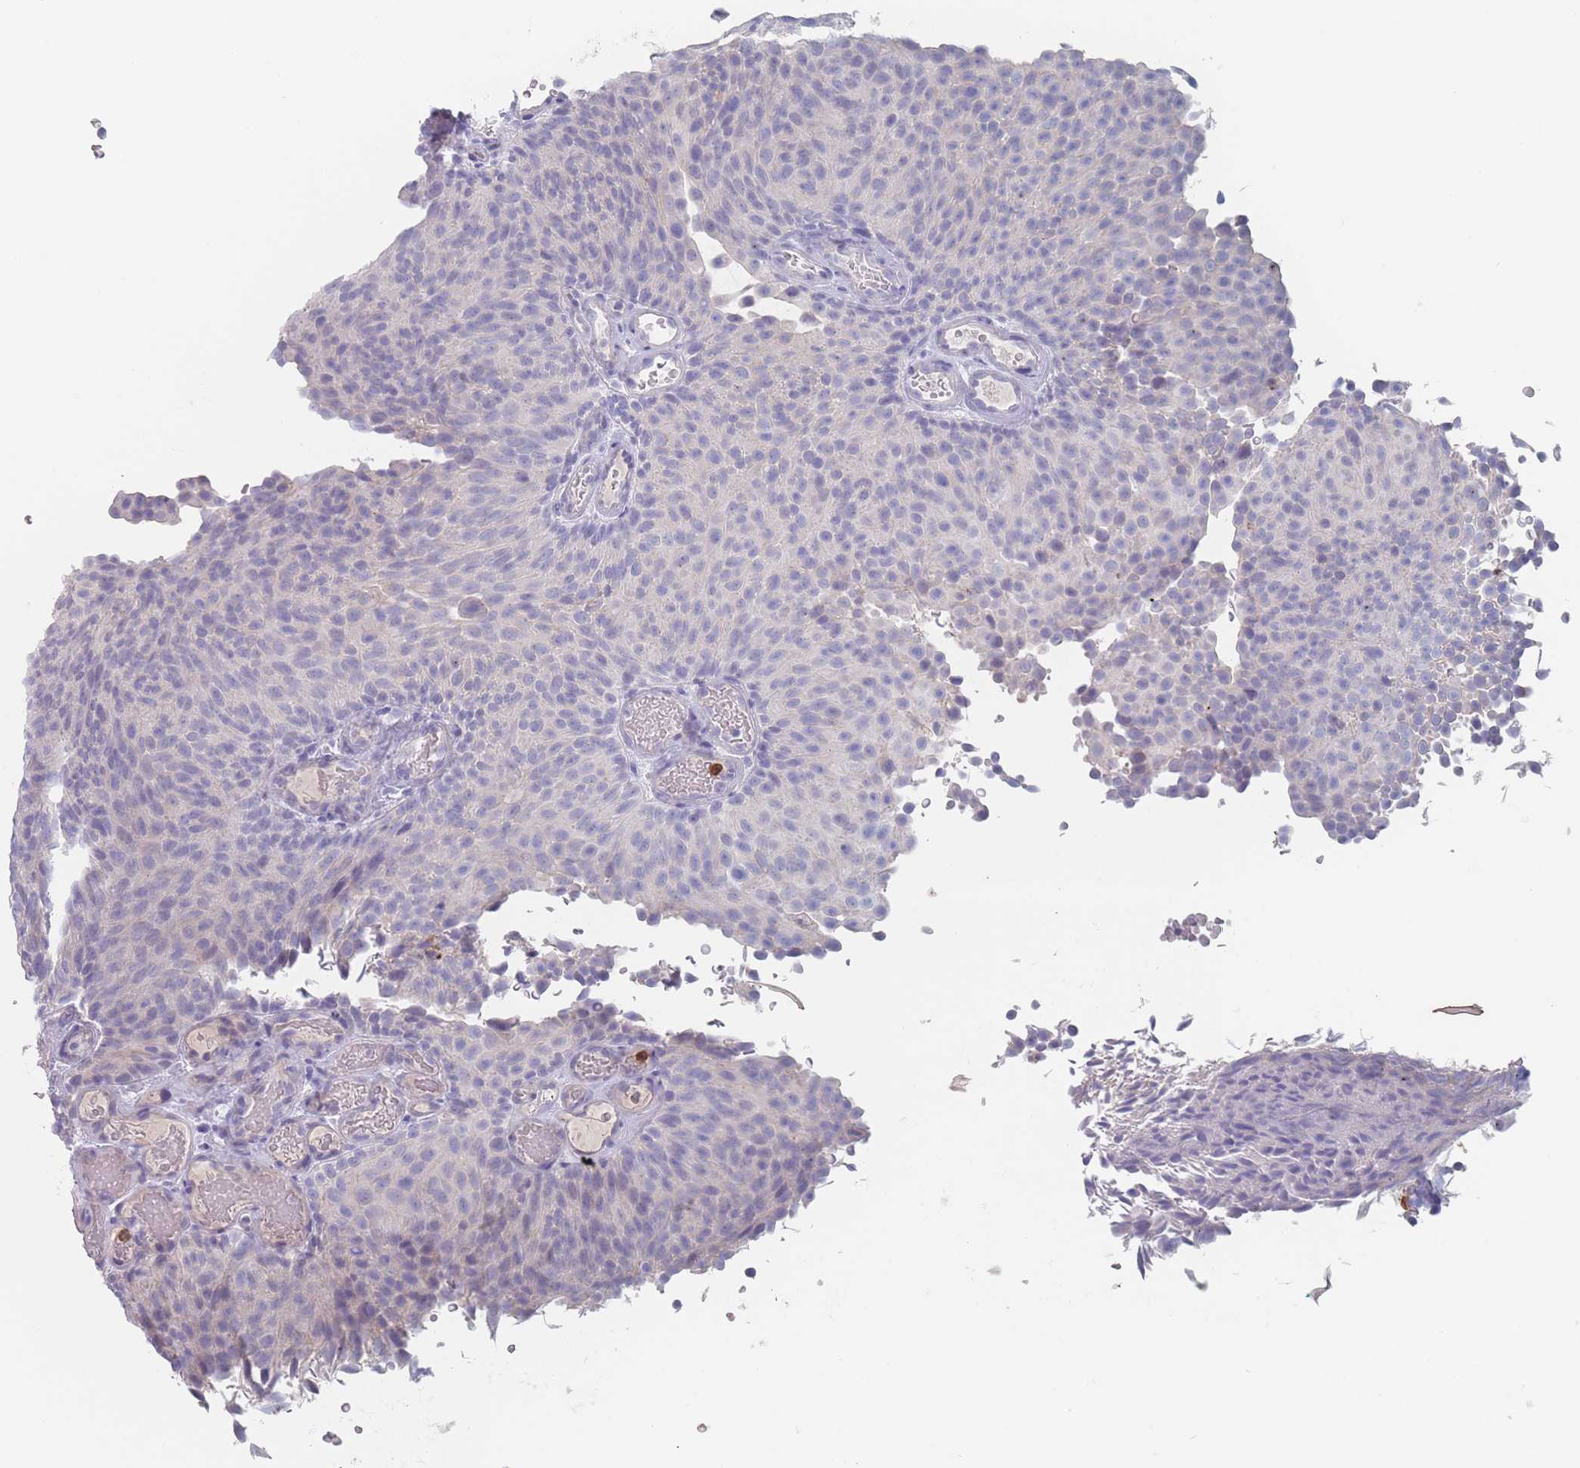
{"staining": {"intensity": "negative", "quantity": "none", "location": "none"}, "tissue": "urothelial cancer", "cell_type": "Tumor cells", "image_type": "cancer", "snomed": [{"axis": "morphology", "description": "Urothelial carcinoma, Low grade"}, {"axis": "topography", "description": "Urinary bladder"}], "caption": "DAB immunohistochemical staining of urothelial cancer demonstrates no significant staining in tumor cells. Nuclei are stained in blue.", "gene": "ATP1A3", "patient": {"sex": "male", "age": 78}}